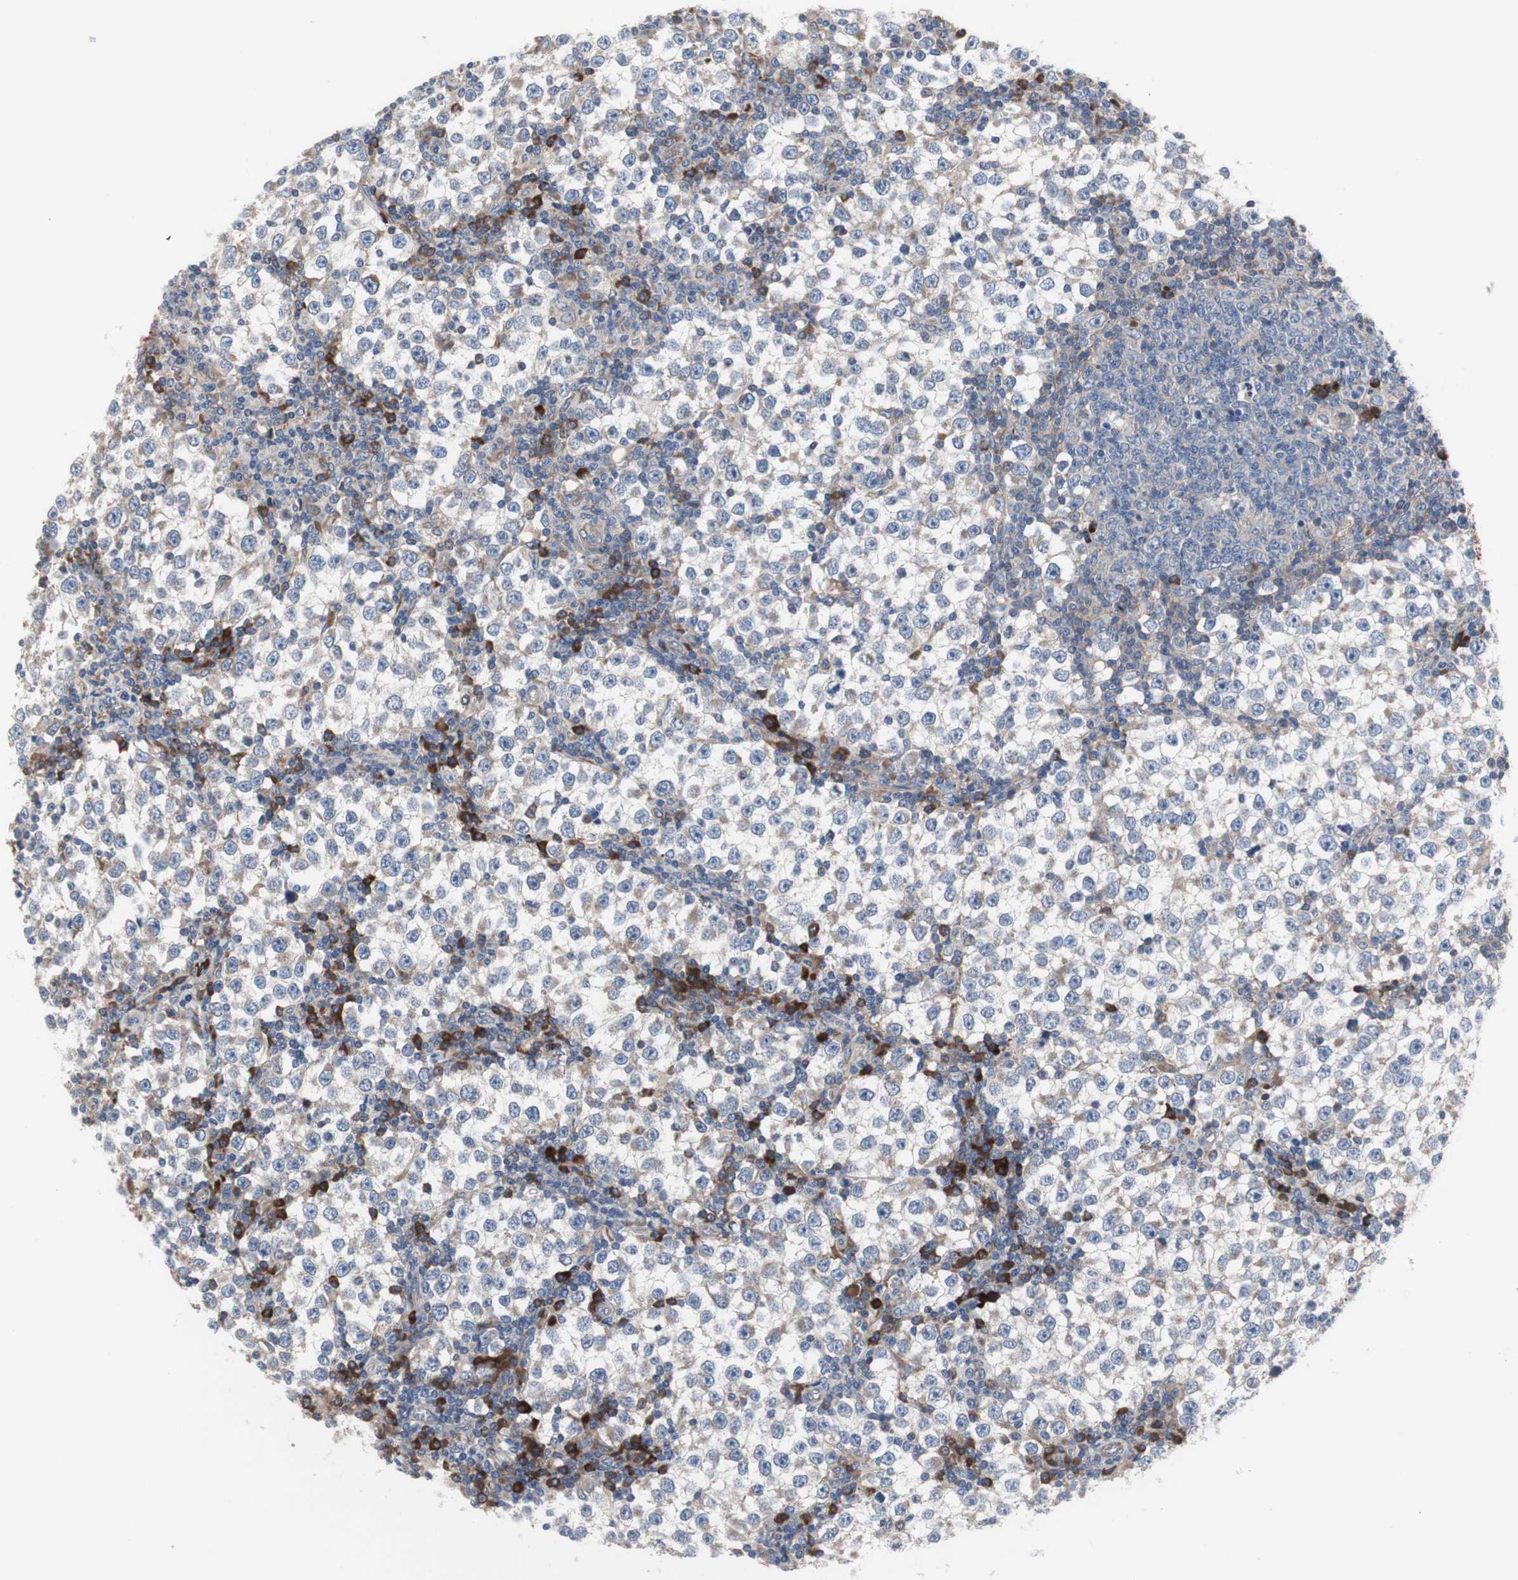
{"staining": {"intensity": "moderate", "quantity": "<25%", "location": "cytoplasmic/membranous"}, "tissue": "testis cancer", "cell_type": "Tumor cells", "image_type": "cancer", "snomed": [{"axis": "morphology", "description": "Seminoma, NOS"}, {"axis": "topography", "description": "Testis"}], "caption": "Immunohistochemical staining of seminoma (testis) reveals low levels of moderate cytoplasmic/membranous protein positivity in about <25% of tumor cells.", "gene": "KANSL1", "patient": {"sex": "male", "age": 65}}